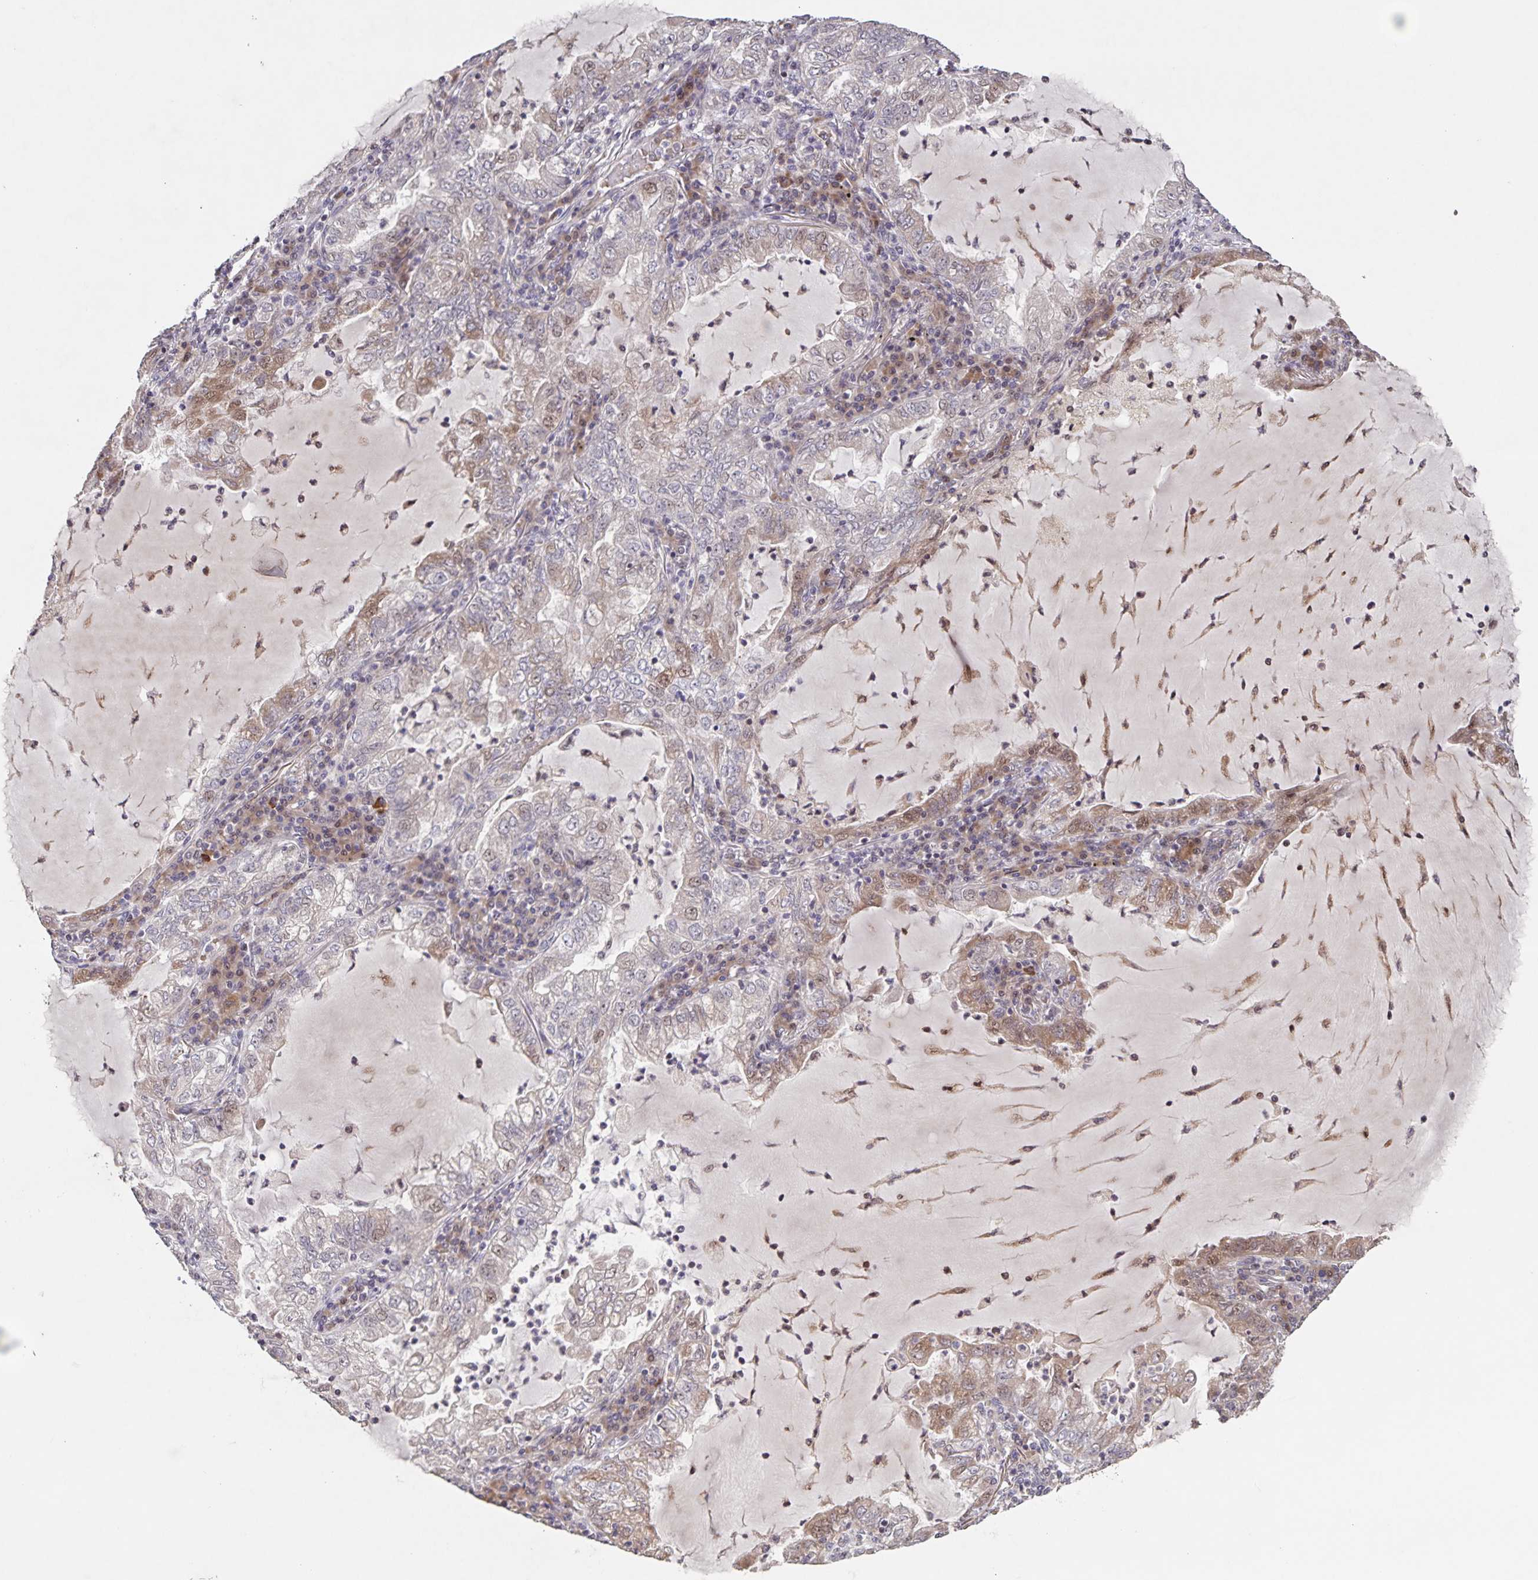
{"staining": {"intensity": "moderate", "quantity": "<25%", "location": "cytoplasmic/membranous,nuclear"}, "tissue": "lung cancer", "cell_type": "Tumor cells", "image_type": "cancer", "snomed": [{"axis": "morphology", "description": "Adenocarcinoma, NOS"}, {"axis": "topography", "description": "Lung"}], "caption": "Human lung adenocarcinoma stained with a protein marker reveals moderate staining in tumor cells.", "gene": "GDF2", "patient": {"sex": "female", "age": 73}}